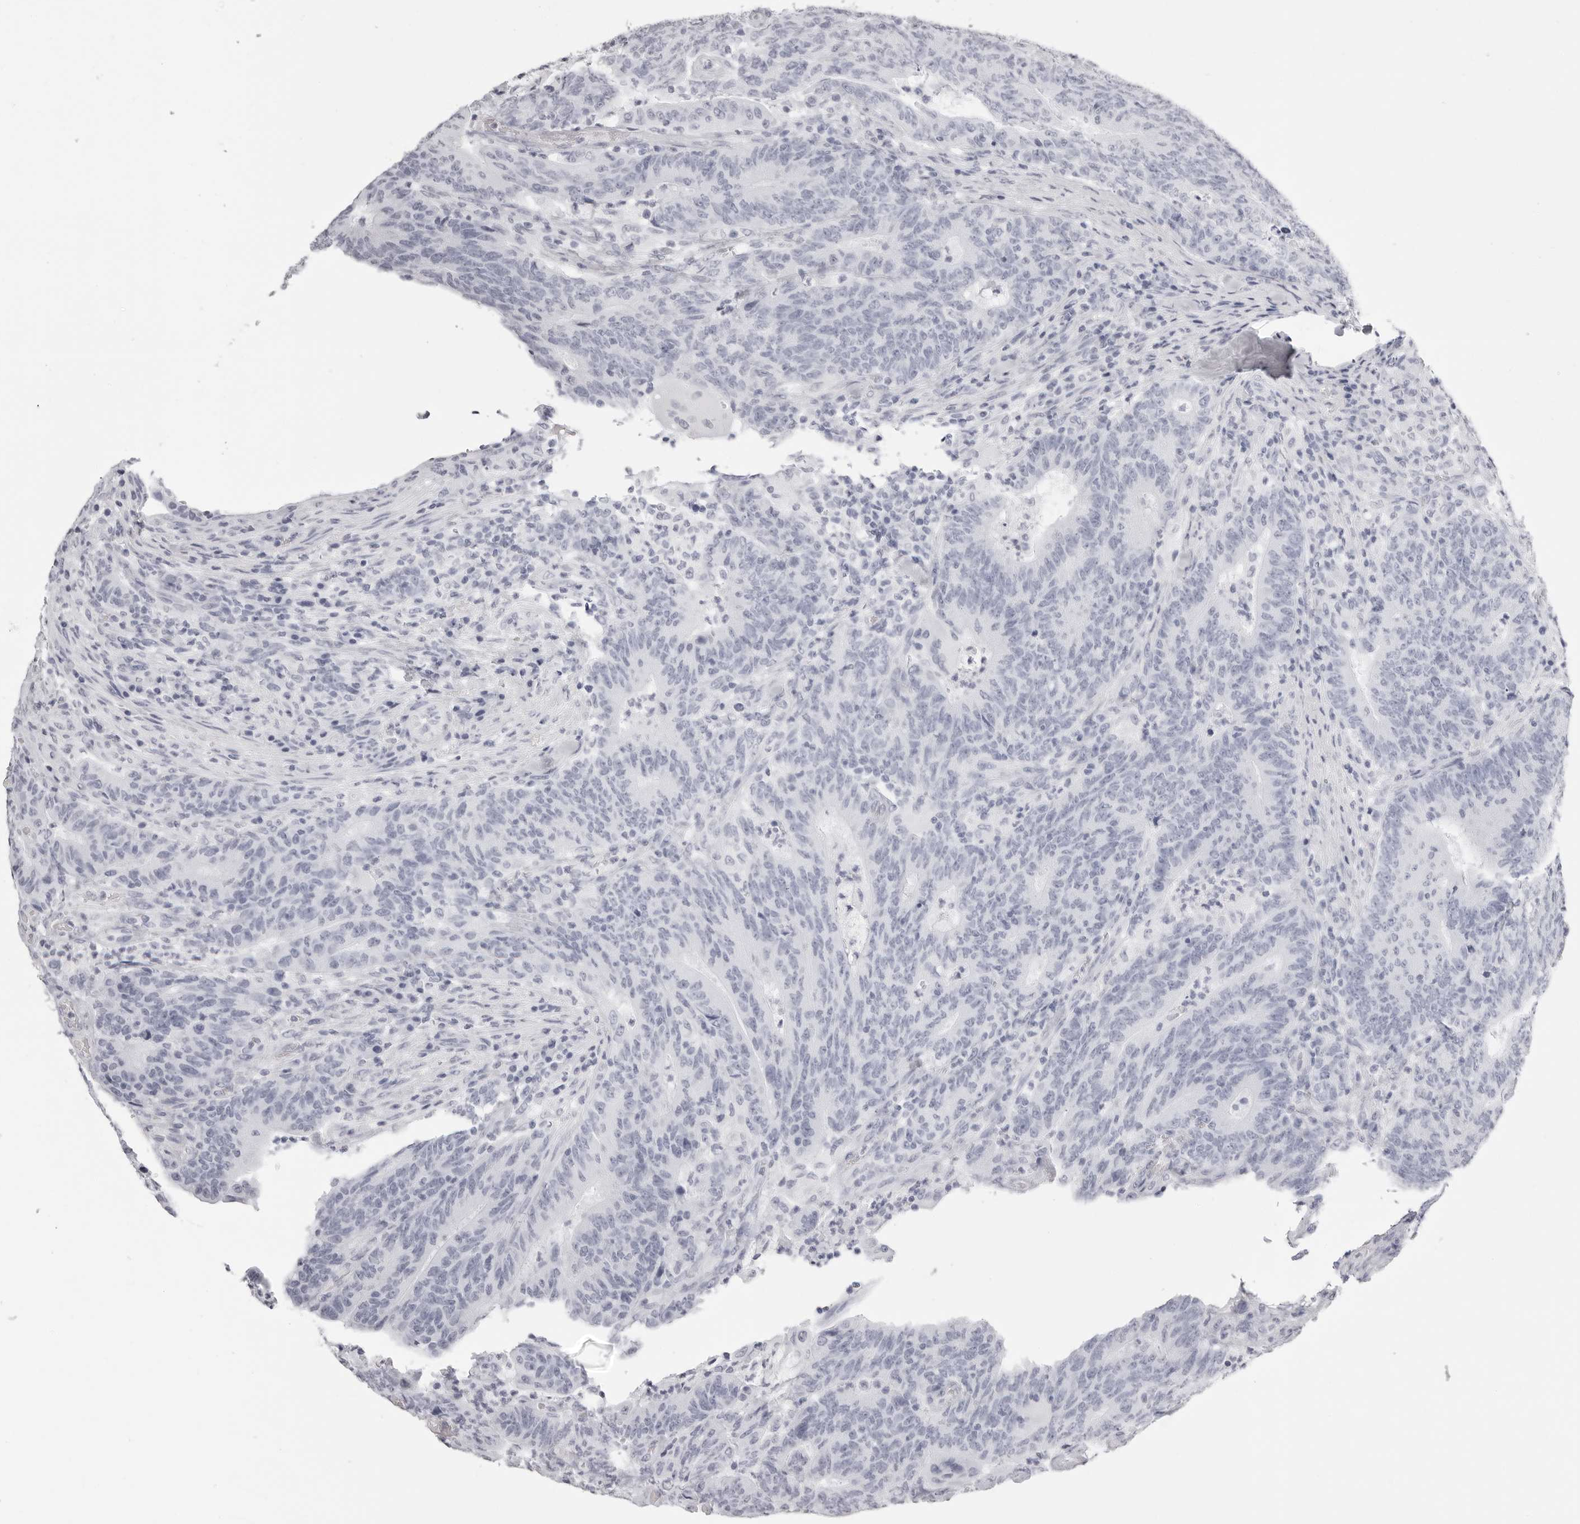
{"staining": {"intensity": "negative", "quantity": "none", "location": "none"}, "tissue": "colorectal cancer", "cell_type": "Tumor cells", "image_type": "cancer", "snomed": [{"axis": "morphology", "description": "Normal tissue, NOS"}, {"axis": "morphology", "description": "Adenocarcinoma, NOS"}, {"axis": "topography", "description": "Colon"}], "caption": "An immunohistochemistry (IHC) photomicrograph of colorectal cancer is shown. There is no staining in tumor cells of colorectal cancer.", "gene": "RHO", "patient": {"sex": "female", "age": 75}}